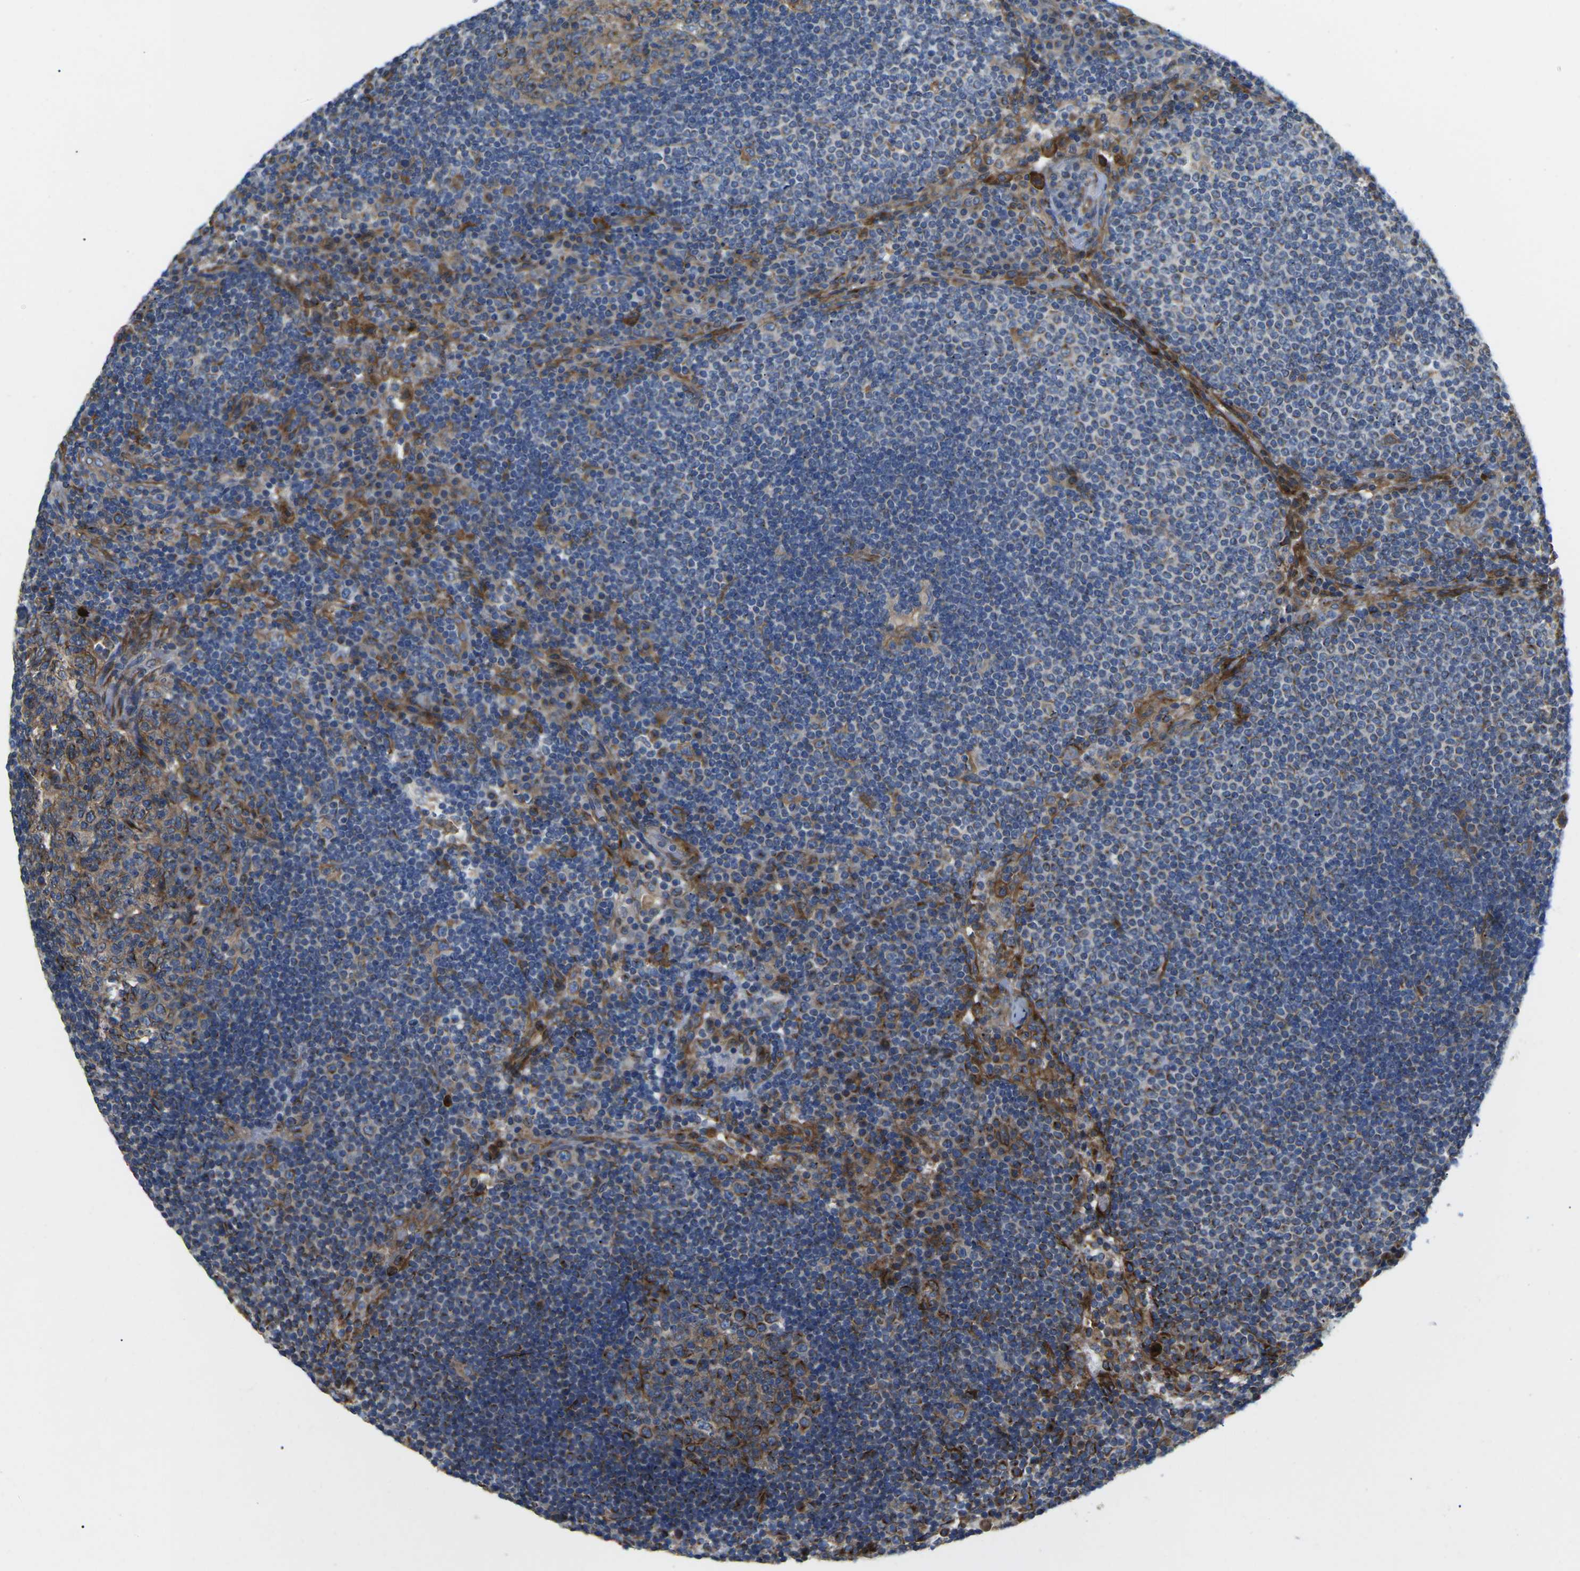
{"staining": {"intensity": "strong", "quantity": "<25%", "location": "cytoplasmic/membranous"}, "tissue": "lymph node", "cell_type": "Germinal center cells", "image_type": "normal", "snomed": [{"axis": "morphology", "description": "Normal tissue, NOS"}, {"axis": "topography", "description": "Lymph node"}], "caption": "Germinal center cells demonstrate medium levels of strong cytoplasmic/membranous staining in about <25% of cells in unremarkable lymph node.", "gene": "TMEFF2", "patient": {"sex": "female", "age": 53}}